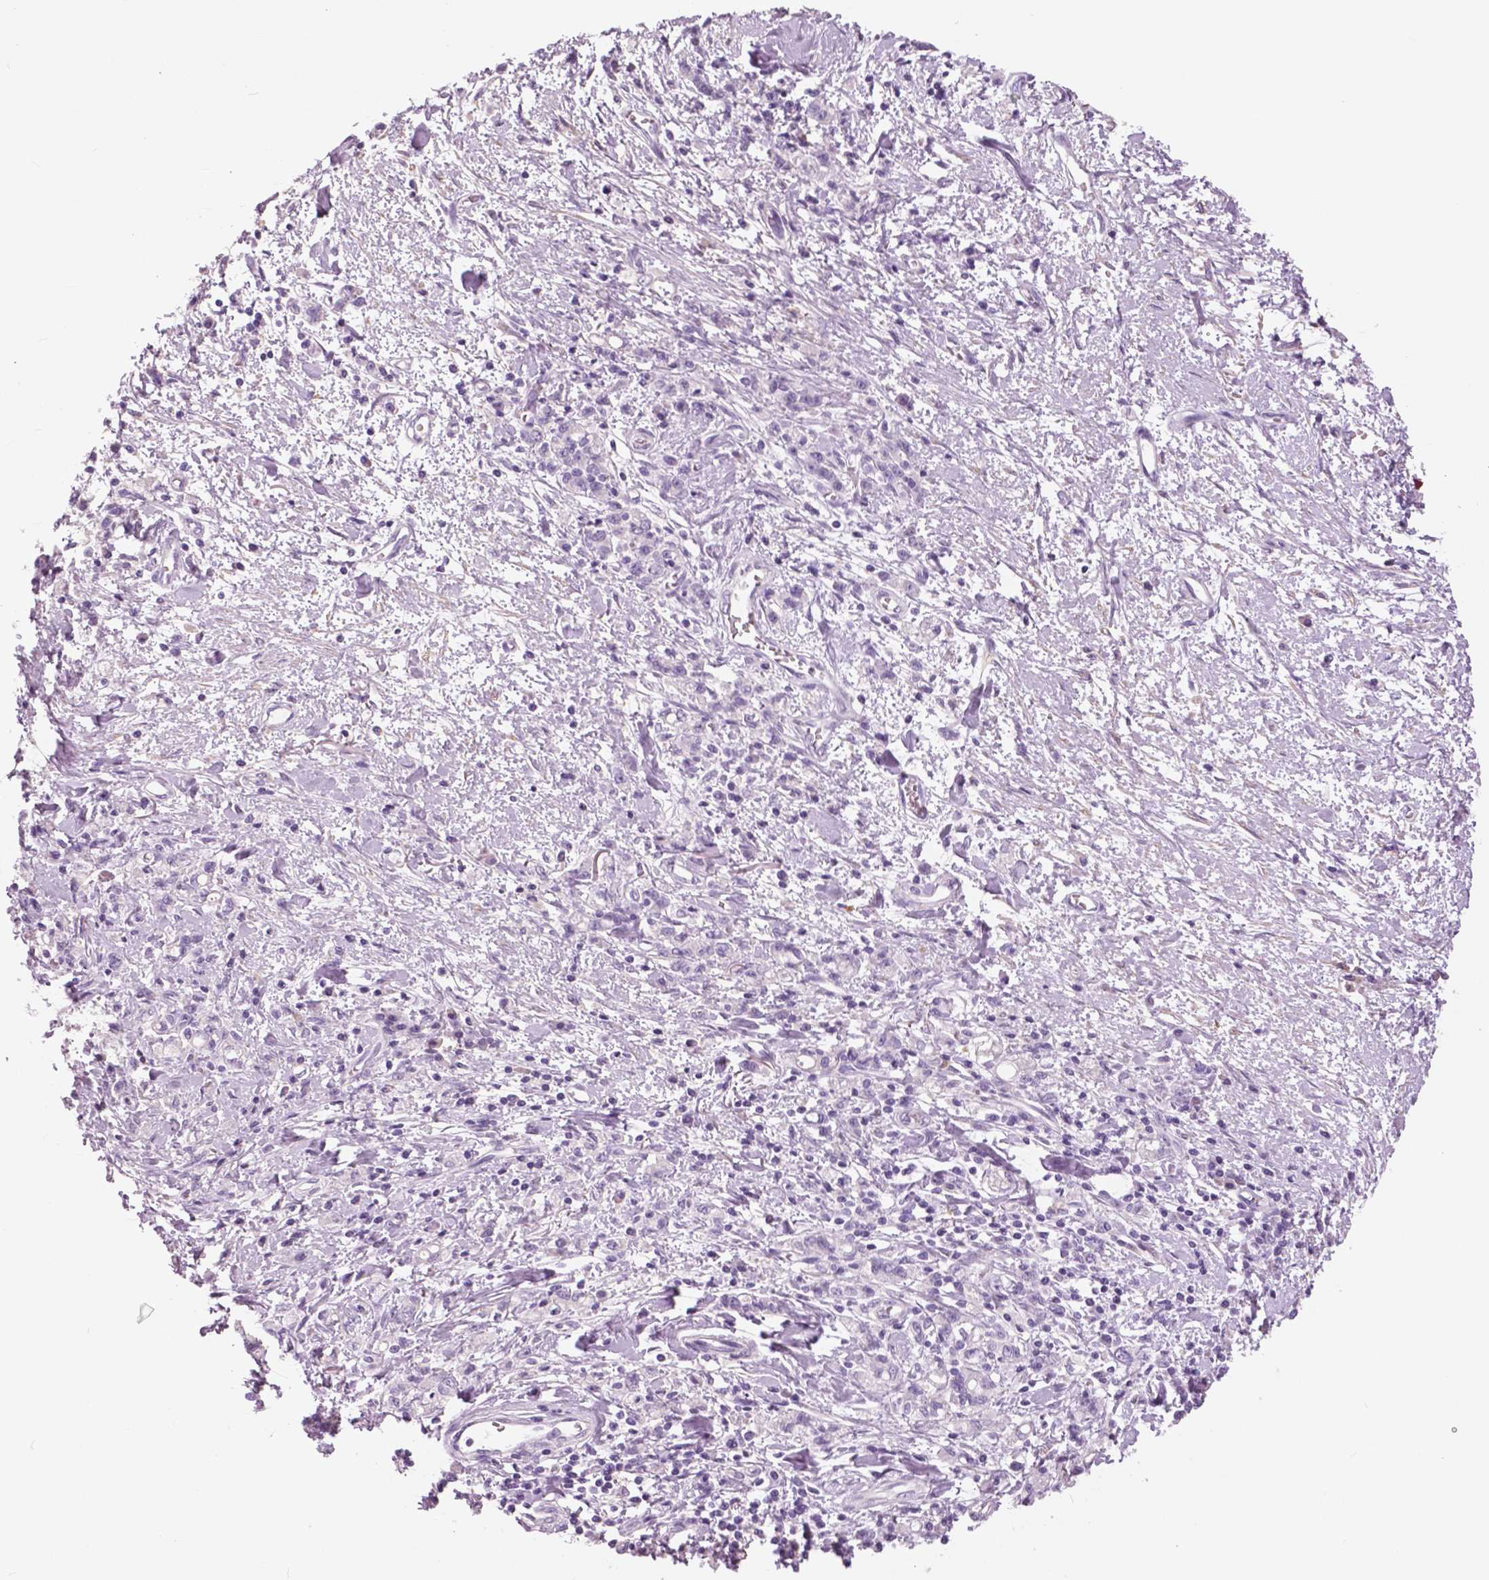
{"staining": {"intensity": "negative", "quantity": "none", "location": "none"}, "tissue": "stomach cancer", "cell_type": "Tumor cells", "image_type": "cancer", "snomed": [{"axis": "morphology", "description": "Adenocarcinoma, NOS"}, {"axis": "topography", "description": "Stomach"}], "caption": "DAB (3,3'-diaminobenzidine) immunohistochemical staining of adenocarcinoma (stomach) demonstrates no significant staining in tumor cells.", "gene": "SERPINI1", "patient": {"sex": "male", "age": 77}}